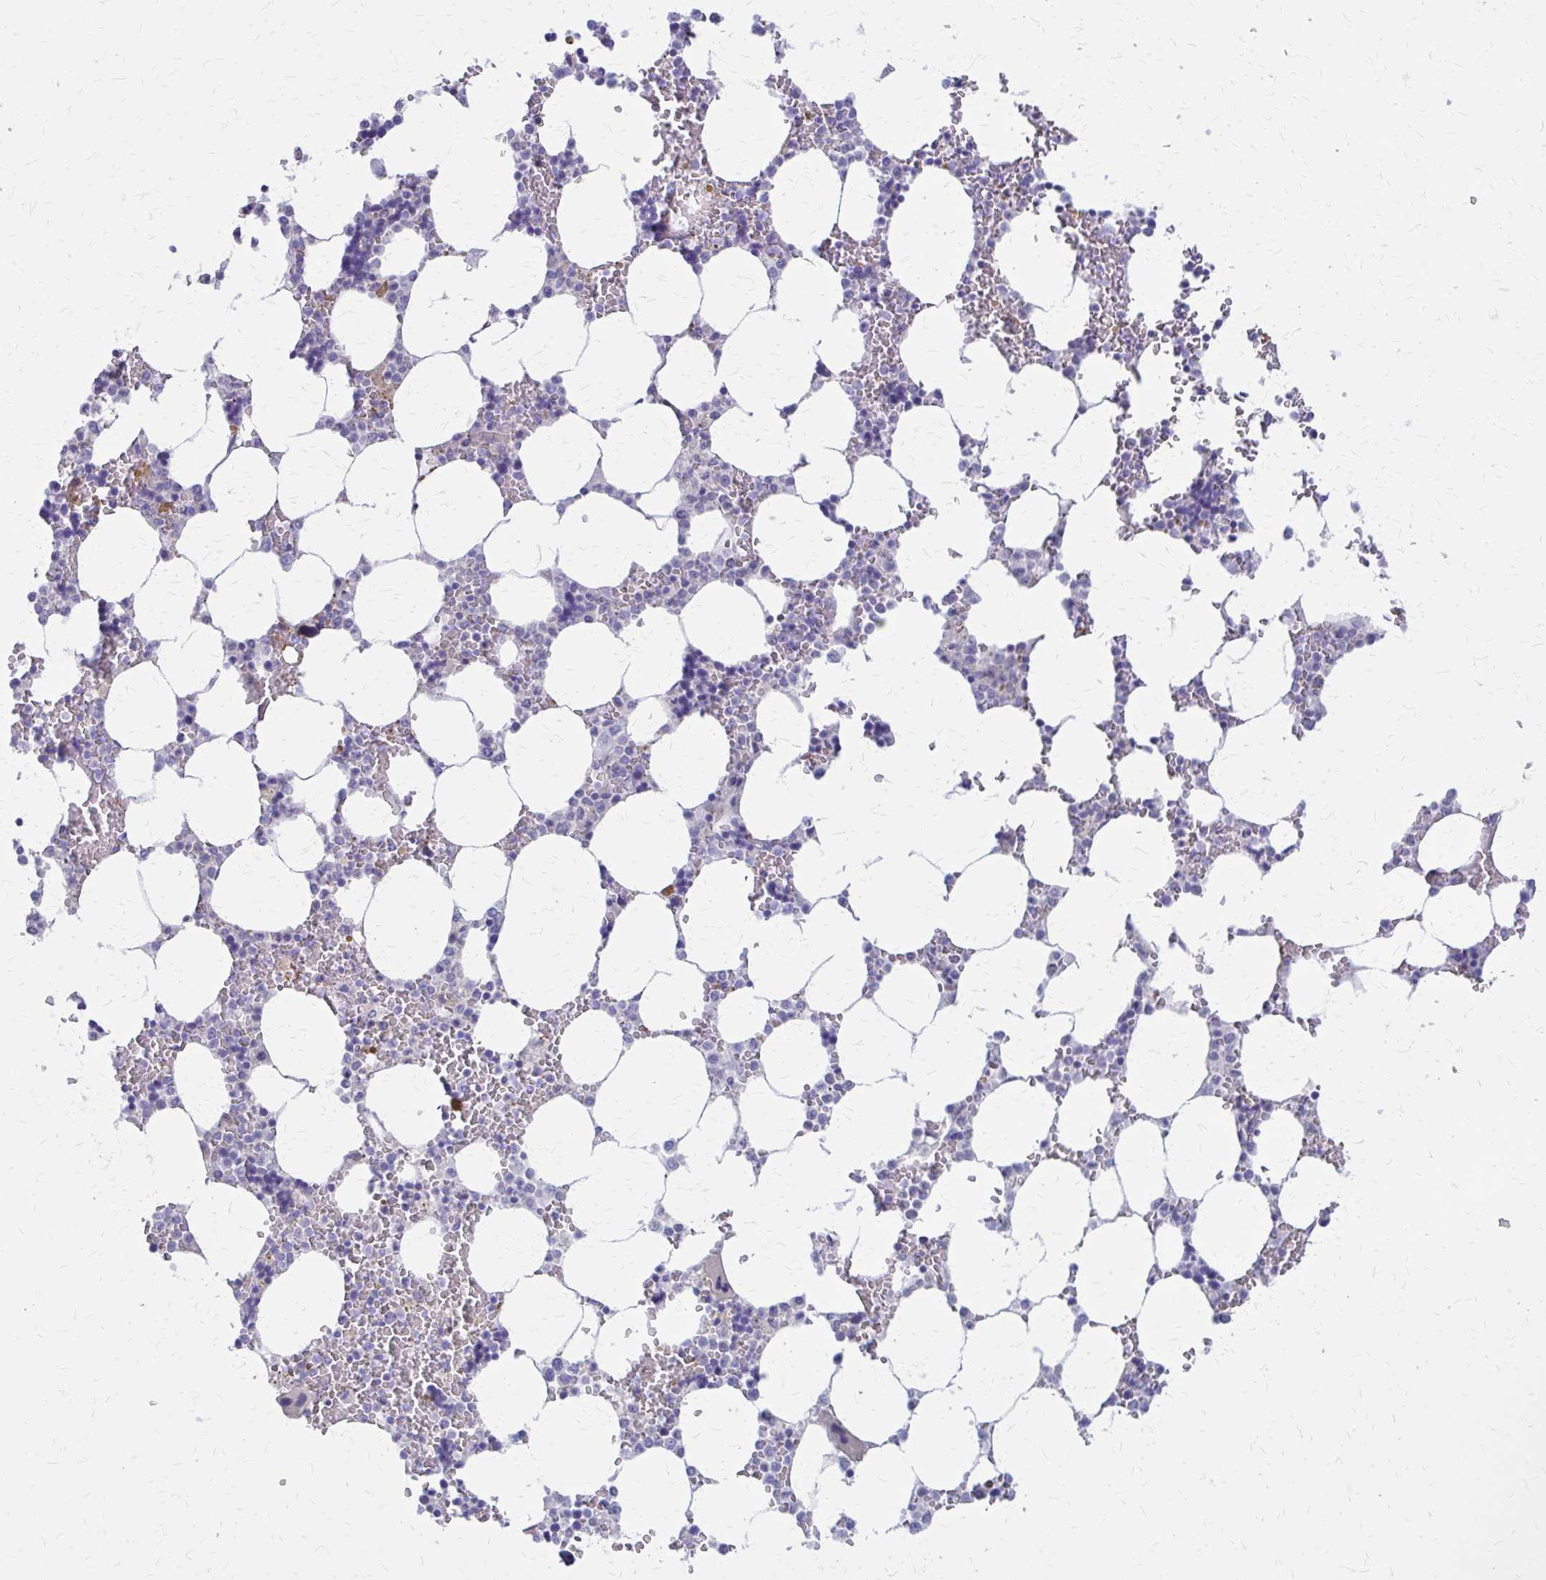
{"staining": {"intensity": "negative", "quantity": "none", "location": "none"}, "tissue": "bone marrow", "cell_type": "Hematopoietic cells", "image_type": "normal", "snomed": [{"axis": "morphology", "description": "Normal tissue, NOS"}, {"axis": "topography", "description": "Bone marrow"}], "caption": "A photomicrograph of human bone marrow is negative for staining in hematopoietic cells. (DAB (3,3'-diaminobenzidine) immunohistochemistry visualized using brightfield microscopy, high magnification).", "gene": "GLYATL2", "patient": {"sex": "male", "age": 64}}